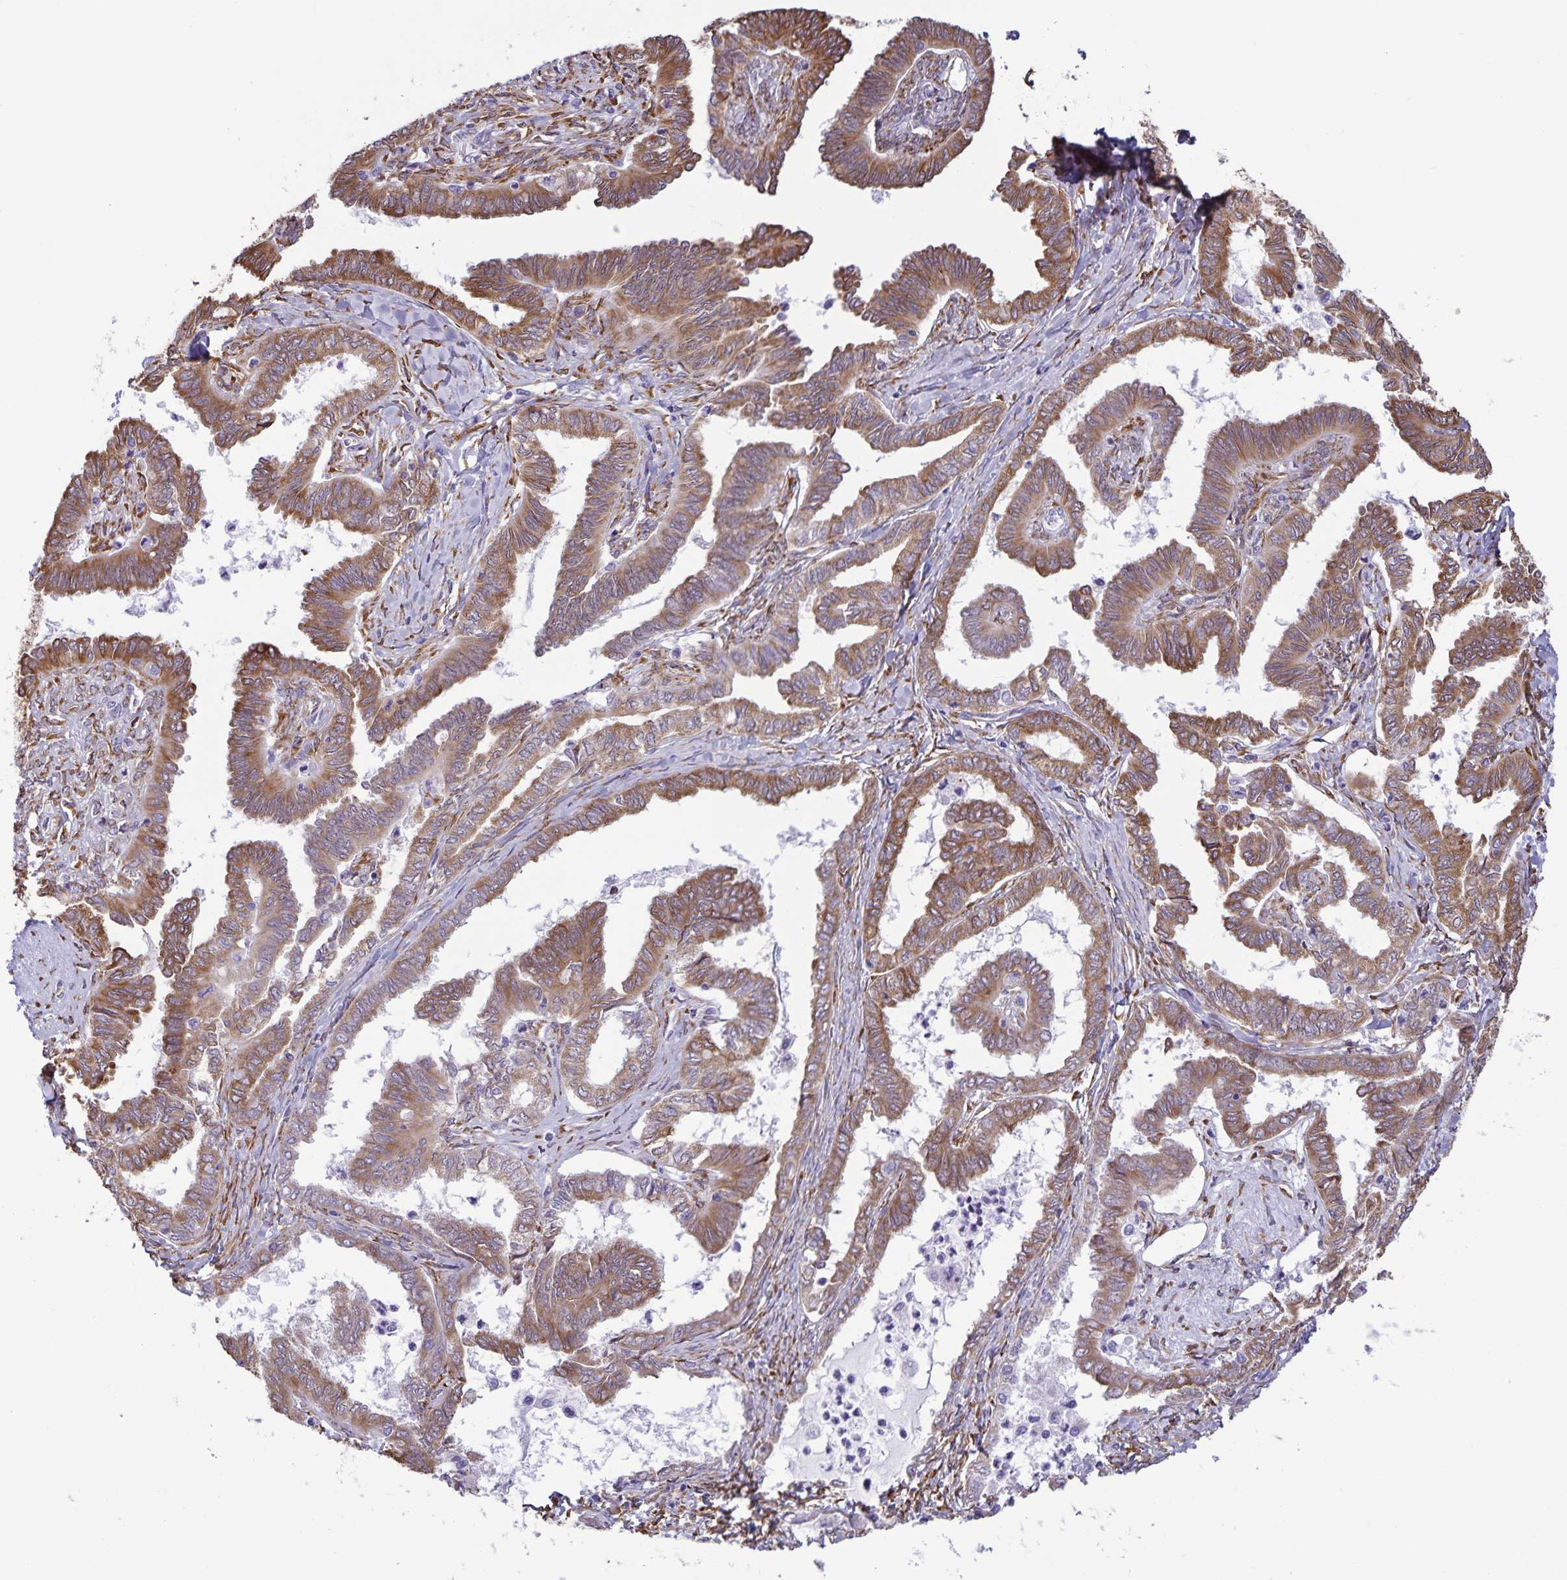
{"staining": {"intensity": "moderate", "quantity": ">75%", "location": "cytoplasmic/membranous"}, "tissue": "ovarian cancer", "cell_type": "Tumor cells", "image_type": "cancer", "snomed": [{"axis": "morphology", "description": "Carcinoma, endometroid"}, {"axis": "topography", "description": "Ovary"}], "caption": "Tumor cells demonstrate moderate cytoplasmic/membranous expression in approximately >75% of cells in ovarian cancer.", "gene": "RCN1", "patient": {"sex": "female", "age": 70}}